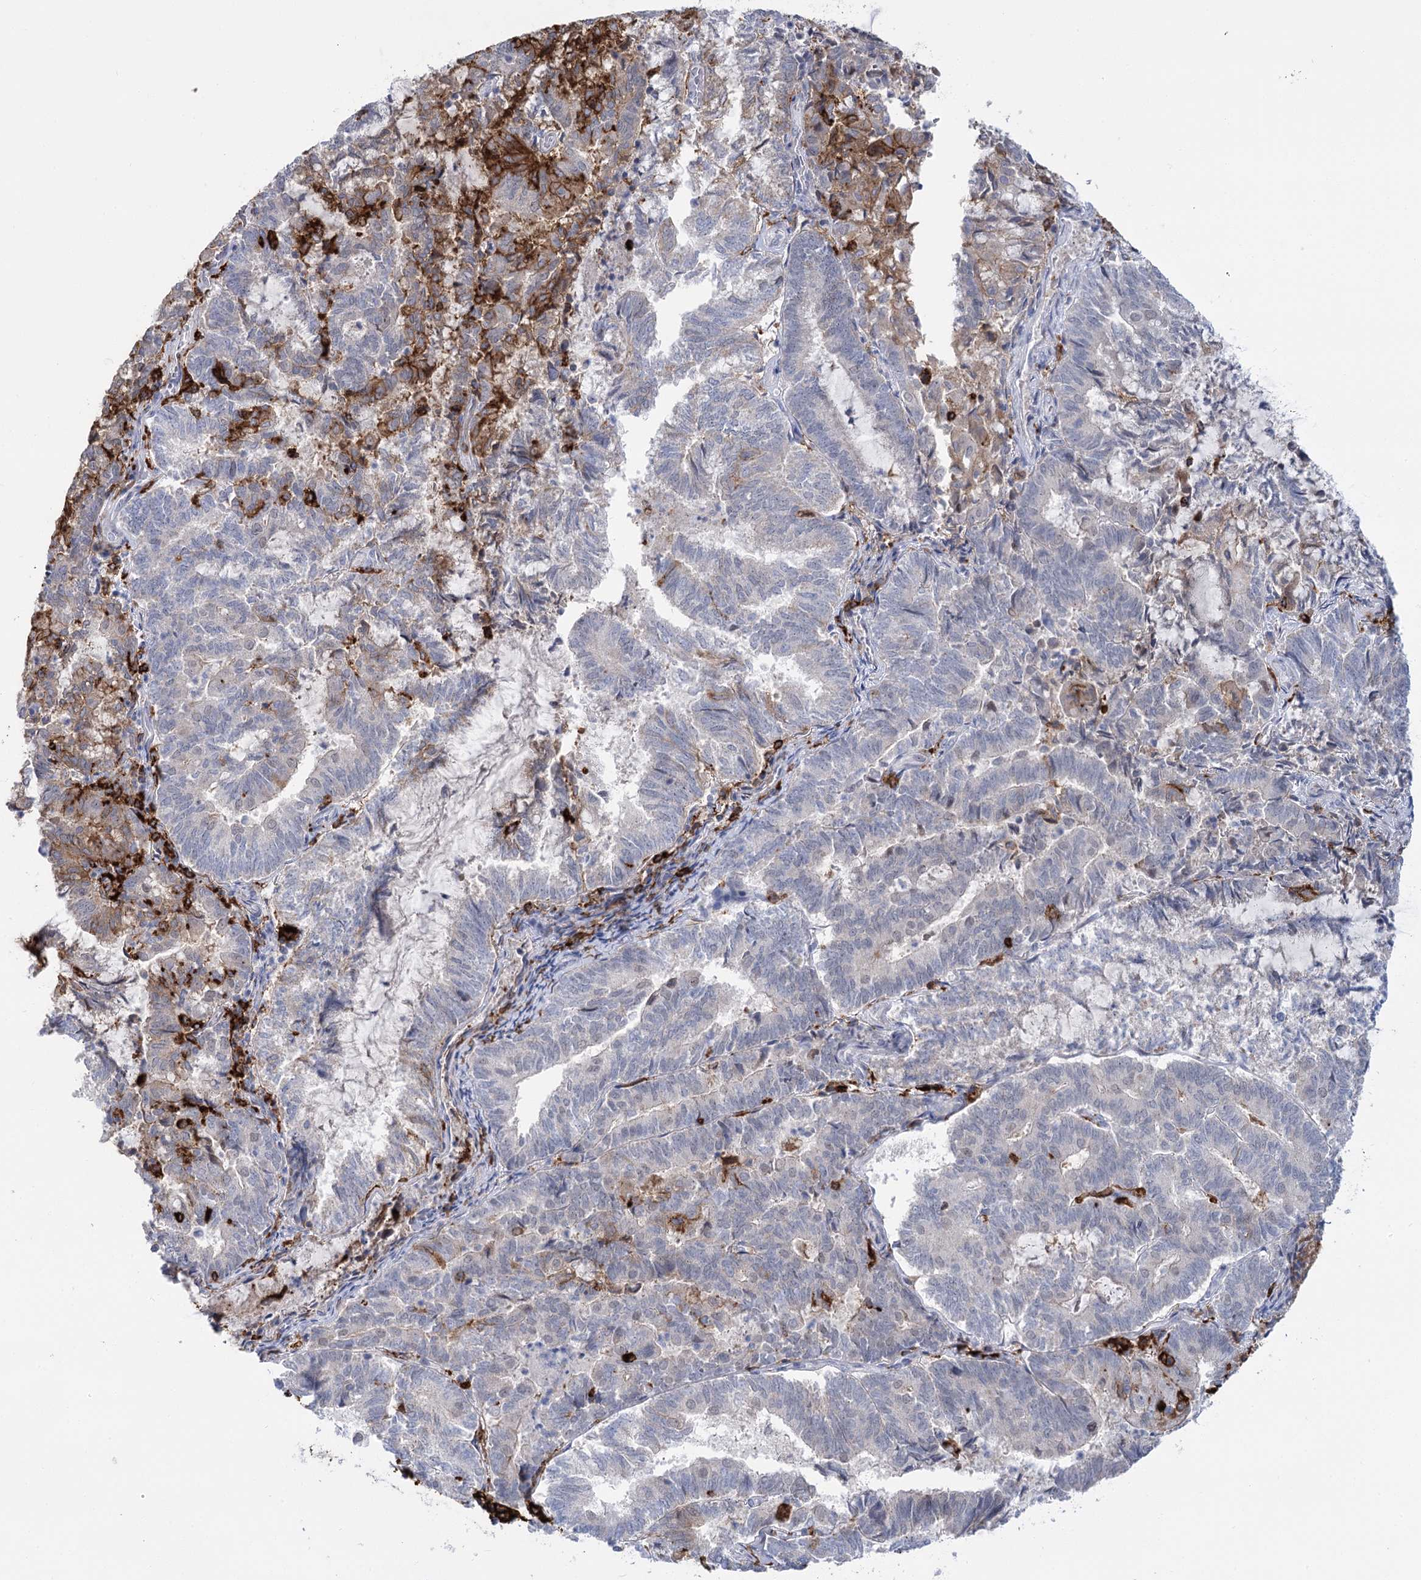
{"staining": {"intensity": "strong", "quantity": "<25%", "location": "cytoplasmic/membranous"}, "tissue": "endometrial cancer", "cell_type": "Tumor cells", "image_type": "cancer", "snomed": [{"axis": "morphology", "description": "Adenocarcinoma, NOS"}, {"axis": "topography", "description": "Endometrium"}], "caption": "Immunohistochemical staining of endometrial adenocarcinoma shows medium levels of strong cytoplasmic/membranous protein expression in approximately <25% of tumor cells.", "gene": "PIWIL4", "patient": {"sex": "female", "age": 80}}